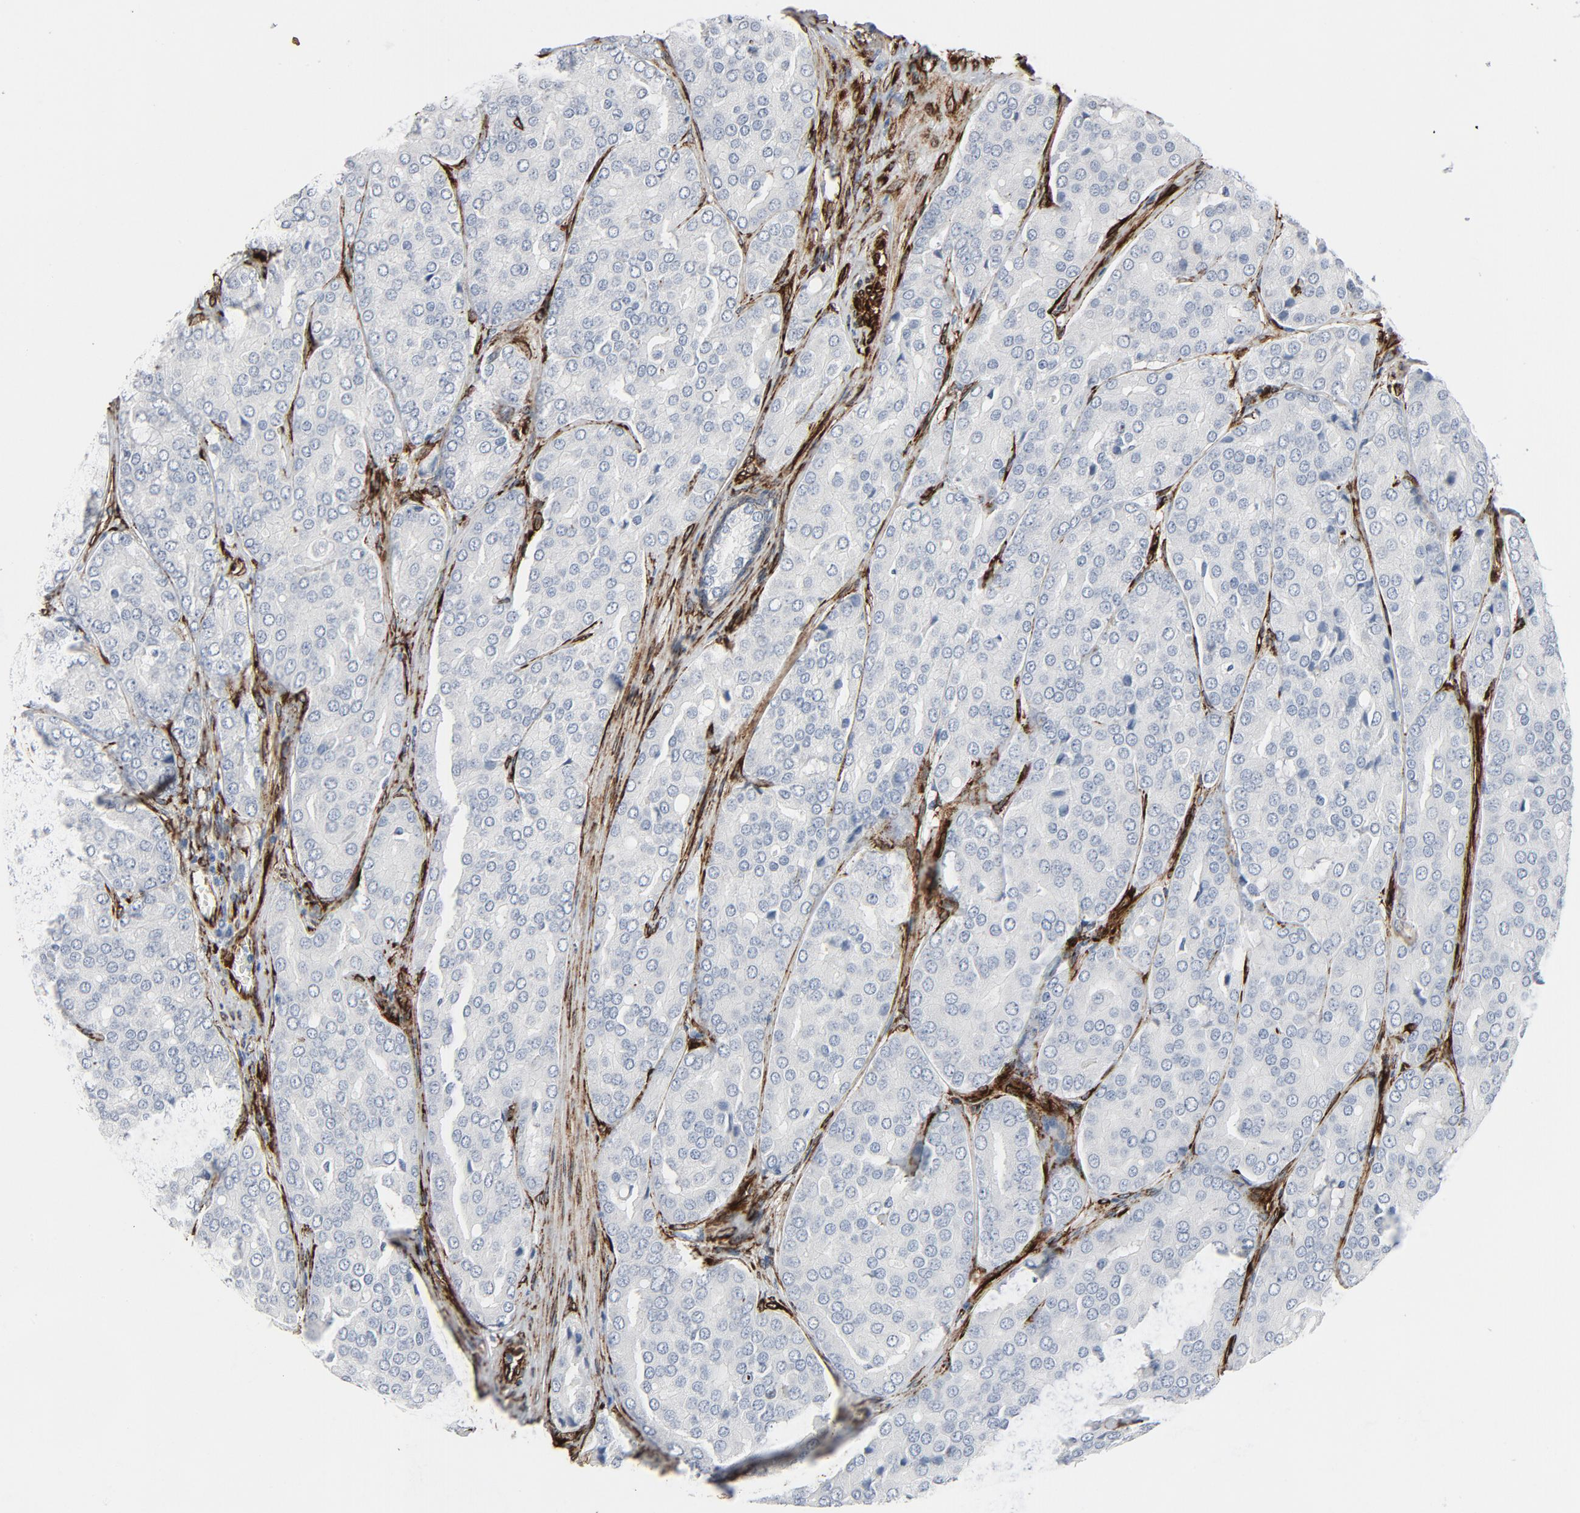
{"staining": {"intensity": "negative", "quantity": "none", "location": "none"}, "tissue": "prostate cancer", "cell_type": "Tumor cells", "image_type": "cancer", "snomed": [{"axis": "morphology", "description": "Adenocarcinoma, High grade"}, {"axis": "topography", "description": "Prostate"}], "caption": "The immunohistochemistry (IHC) micrograph has no significant positivity in tumor cells of prostate cancer (high-grade adenocarcinoma) tissue. Nuclei are stained in blue.", "gene": "SERPINH1", "patient": {"sex": "male", "age": 64}}